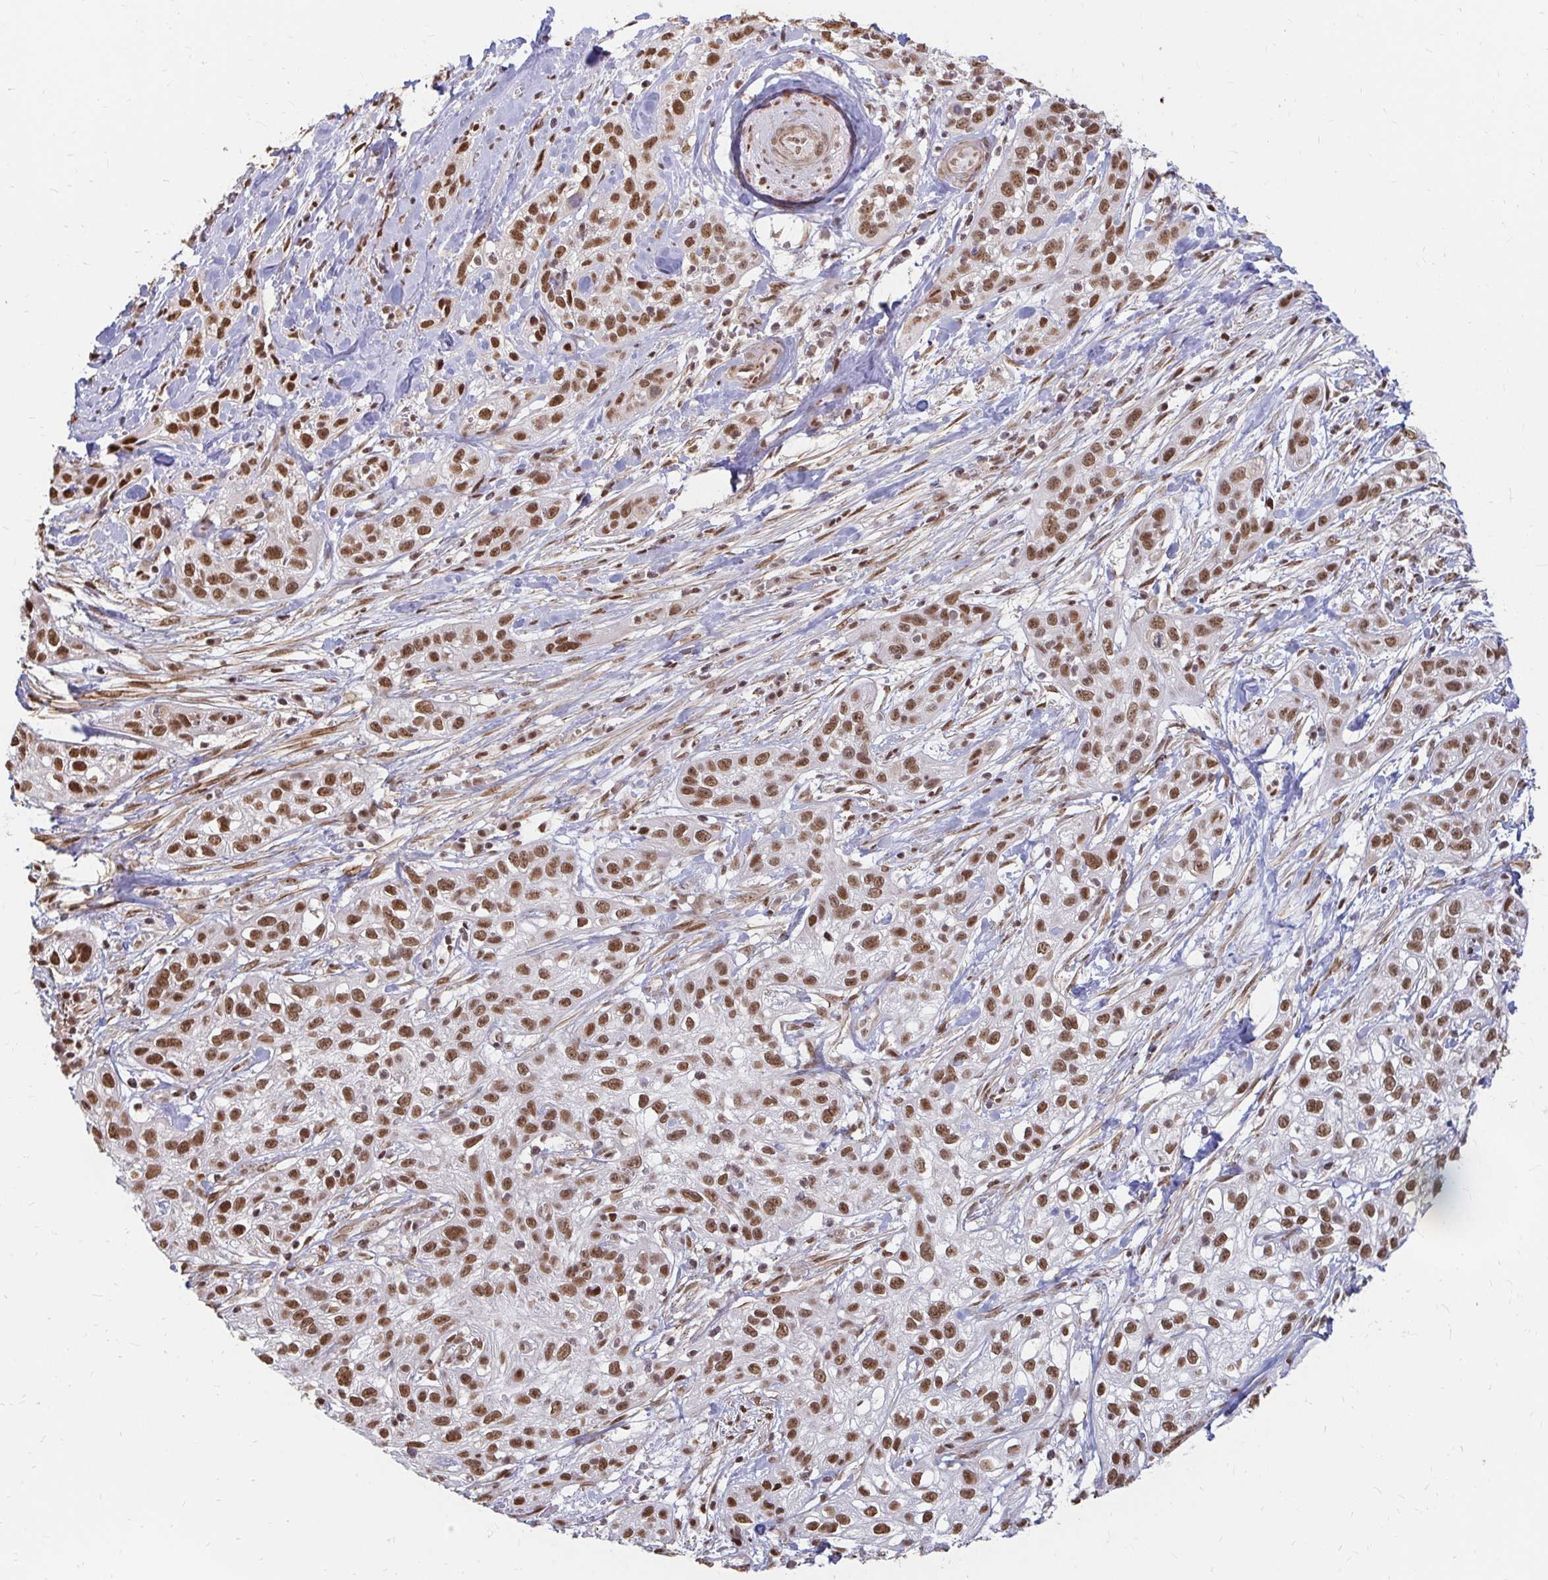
{"staining": {"intensity": "moderate", "quantity": ">75%", "location": "nuclear"}, "tissue": "skin cancer", "cell_type": "Tumor cells", "image_type": "cancer", "snomed": [{"axis": "morphology", "description": "Squamous cell carcinoma, NOS"}, {"axis": "topography", "description": "Skin"}], "caption": "DAB immunohistochemical staining of human skin cancer (squamous cell carcinoma) exhibits moderate nuclear protein expression in about >75% of tumor cells.", "gene": "HNRNPU", "patient": {"sex": "male", "age": 82}}